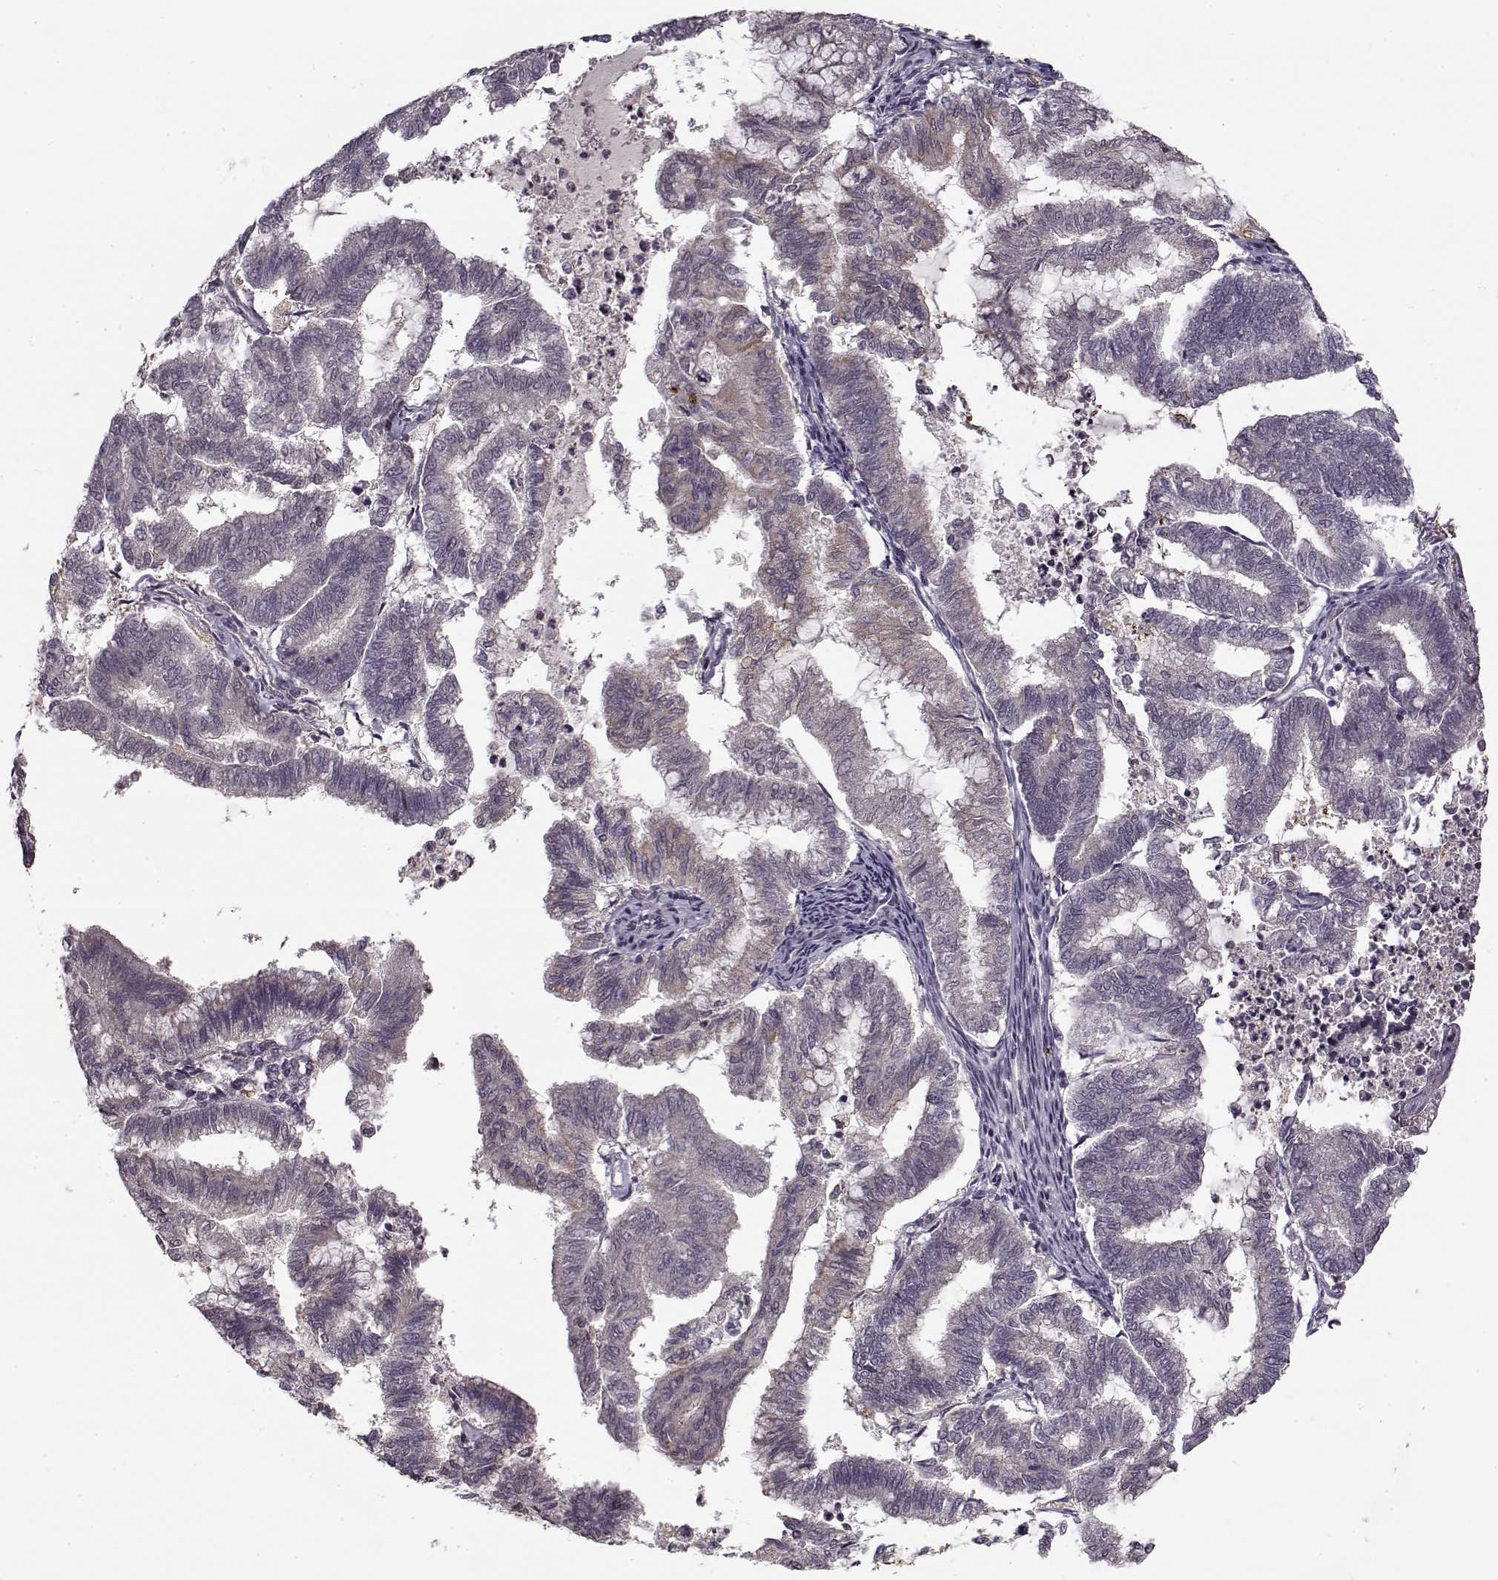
{"staining": {"intensity": "negative", "quantity": "none", "location": "none"}, "tissue": "endometrial cancer", "cell_type": "Tumor cells", "image_type": "cancer", "snomed": [{"axis": "morphology", "description": "Adenocarcinoma, NOS"}, {"axis": "topography", "description": "Endometrium"}], "caption": "IHC of endometrial adenocarcinoma exhibits no expression in tumor cells. (DAB immunohistochemistry, high magnification).", "gene": "DENND4B", "patient": {"sex": "female", "age": 79}}